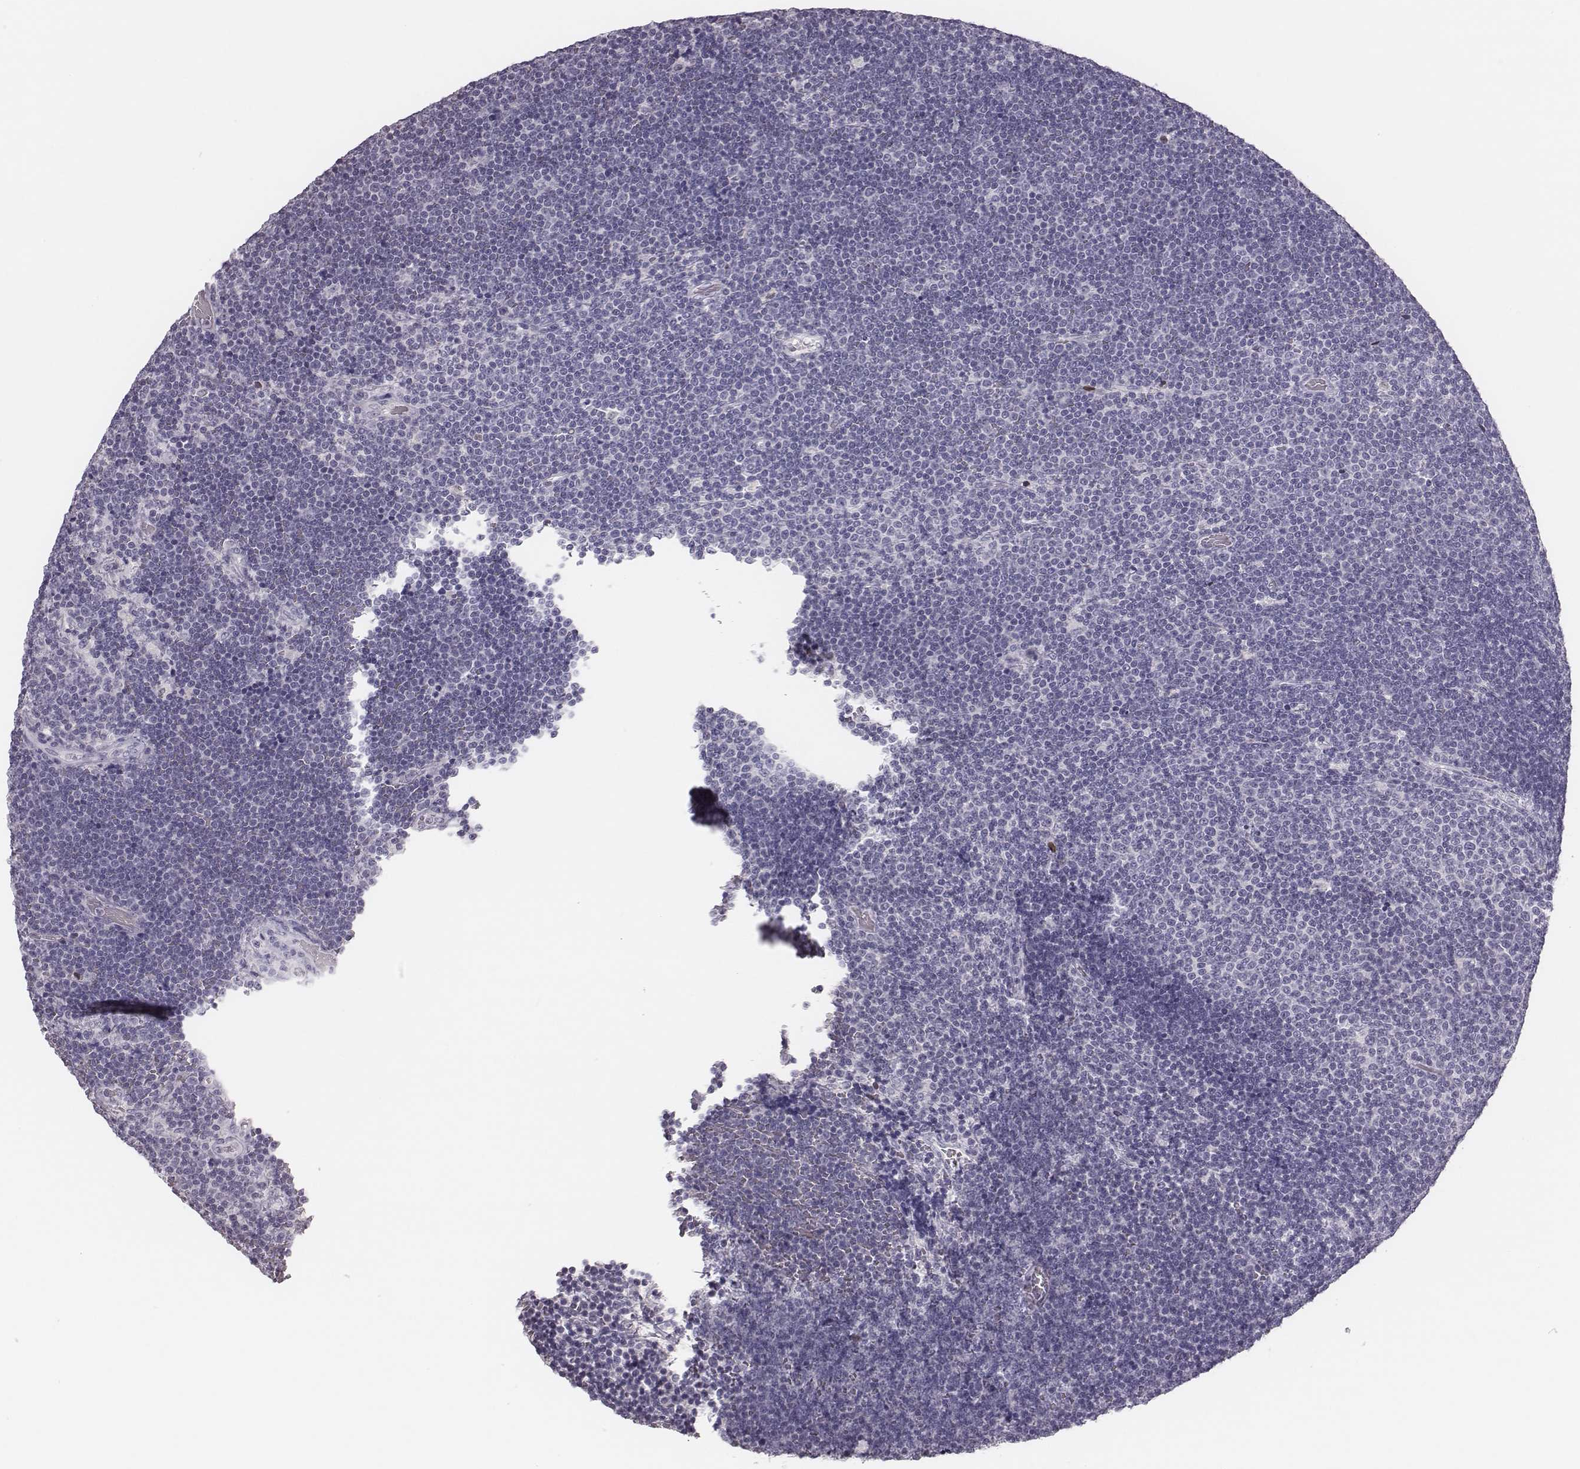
{"staining": {"intensity": "negative", "quantity": "none", "location": "none"}, "tissue": "lymphoma", "cell_type": "Tumor cells", "image_type": "cancer", "snomed": [{"axis": "morphology", "description": "Malignant lymphoma, non-Hodgkin's type, Low grade"}, {"axis": "topography", "description": "Brain"}], "caption": "Tumor cells are negative for protein expression in human lymphoma.", "gene": "ADGRF4", "patient": {"sex": "female", "age": 66}}